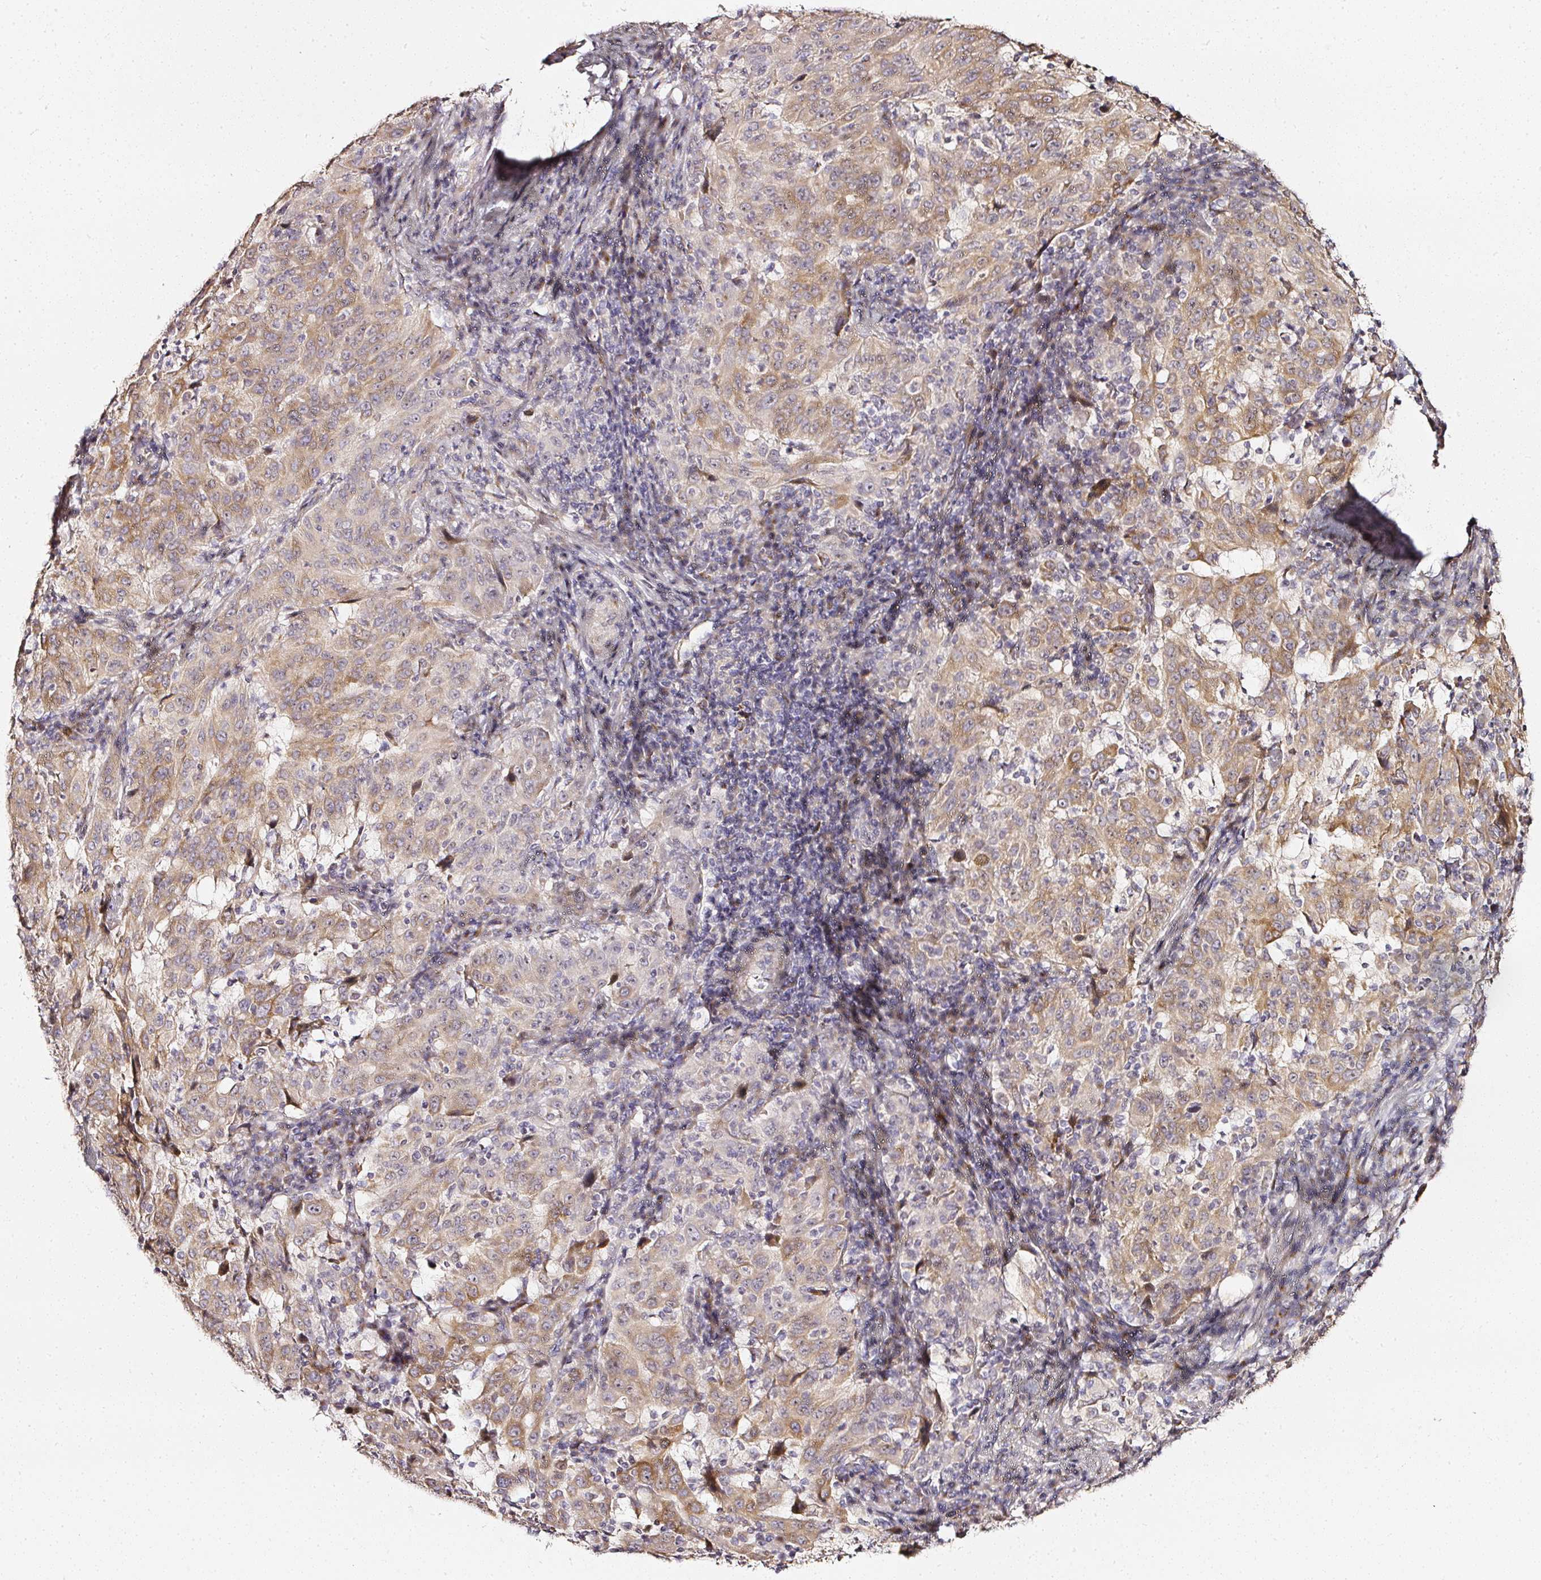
{"staining": {"intensity": "moderate", "quantity": ">75%", "location": "cytoplasmic/membranous"}, "tissue": "pancreatic cancer", "cell_type": "Tumor cells", "image_type": "cancer", "snomed": [{"axis": "morphology", "description": "Adenocarcinoma, NOS"}, {"axis": "topography", "description": "Pancreas"}], "caption": "Immunohistochemistry (IHC) image of neoplastic tissue: pancreatic cancer stained using immunohistochemistry demonstrates medium levels of moderate protein expression localized specifically in the cytoplasmic/membranous of tumor cells, appearing as a cytoplasmic/membranous brown color.", "gene": "NTRK1", "patient": {"sex": "male", "age": 63}}